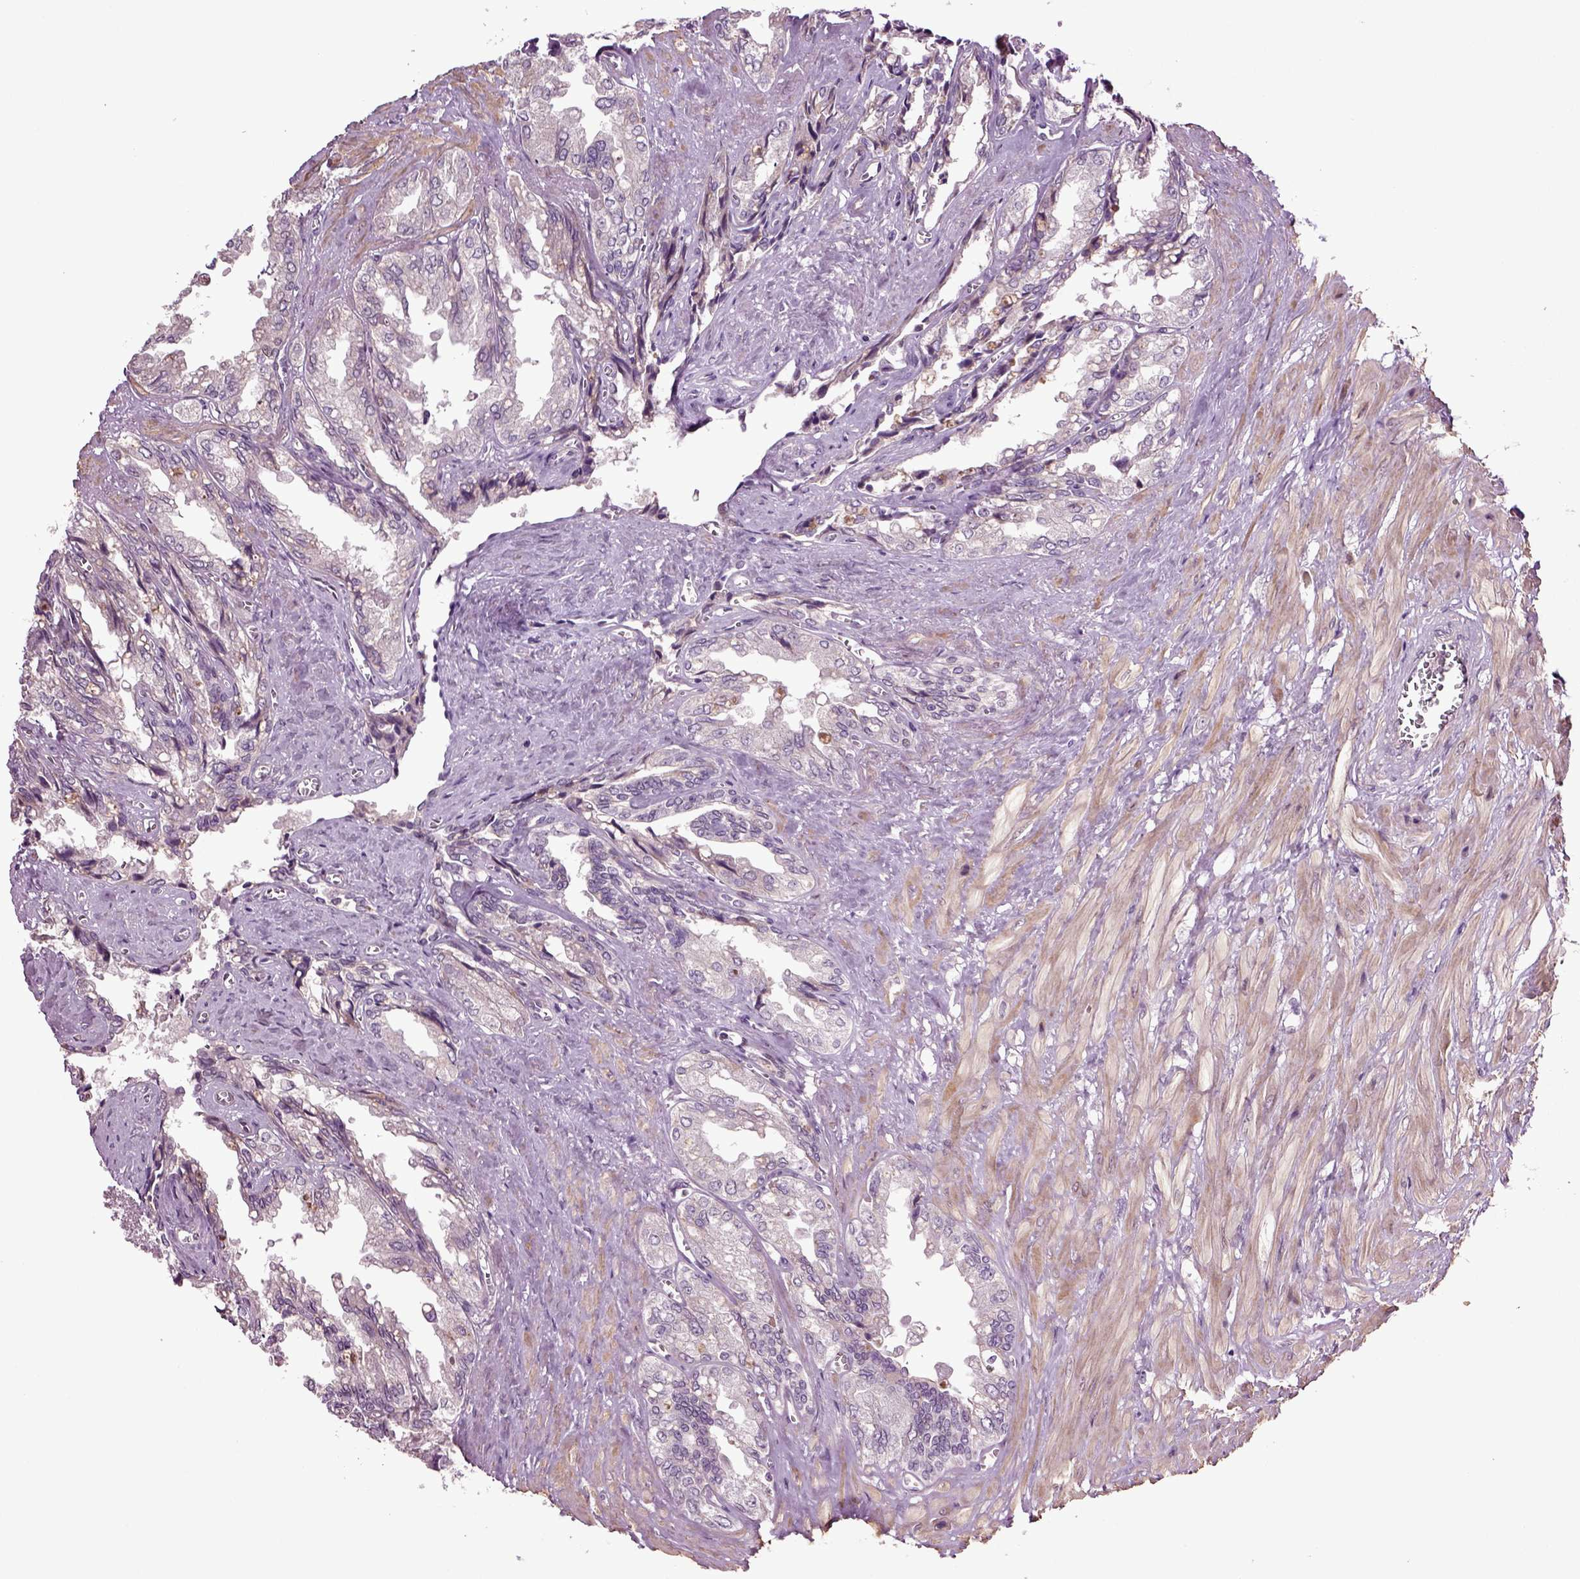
{"staining": {"intensity": "negative", "quantity": "none", "location": "none"}, "tissue": "seminal vesicle", "cell_type": "Glandular cells", "image_type": "normal", "snomed": [{"axis": "morphology", "description": "Normal tissue, NOS"}, {"axis": "topography", "description": "Seminal veicle"}], "caption": "Immunohistochemistry (IHC) micrograph of unremarkable seminal vesicle stained for a protein (brown), which reveals no staining in glandular cells. (DAB IHC visualized using brightfield microscopy, high magnification).", "gene": "HAGHL", "patient": {"sex": "male", "age": 67}}